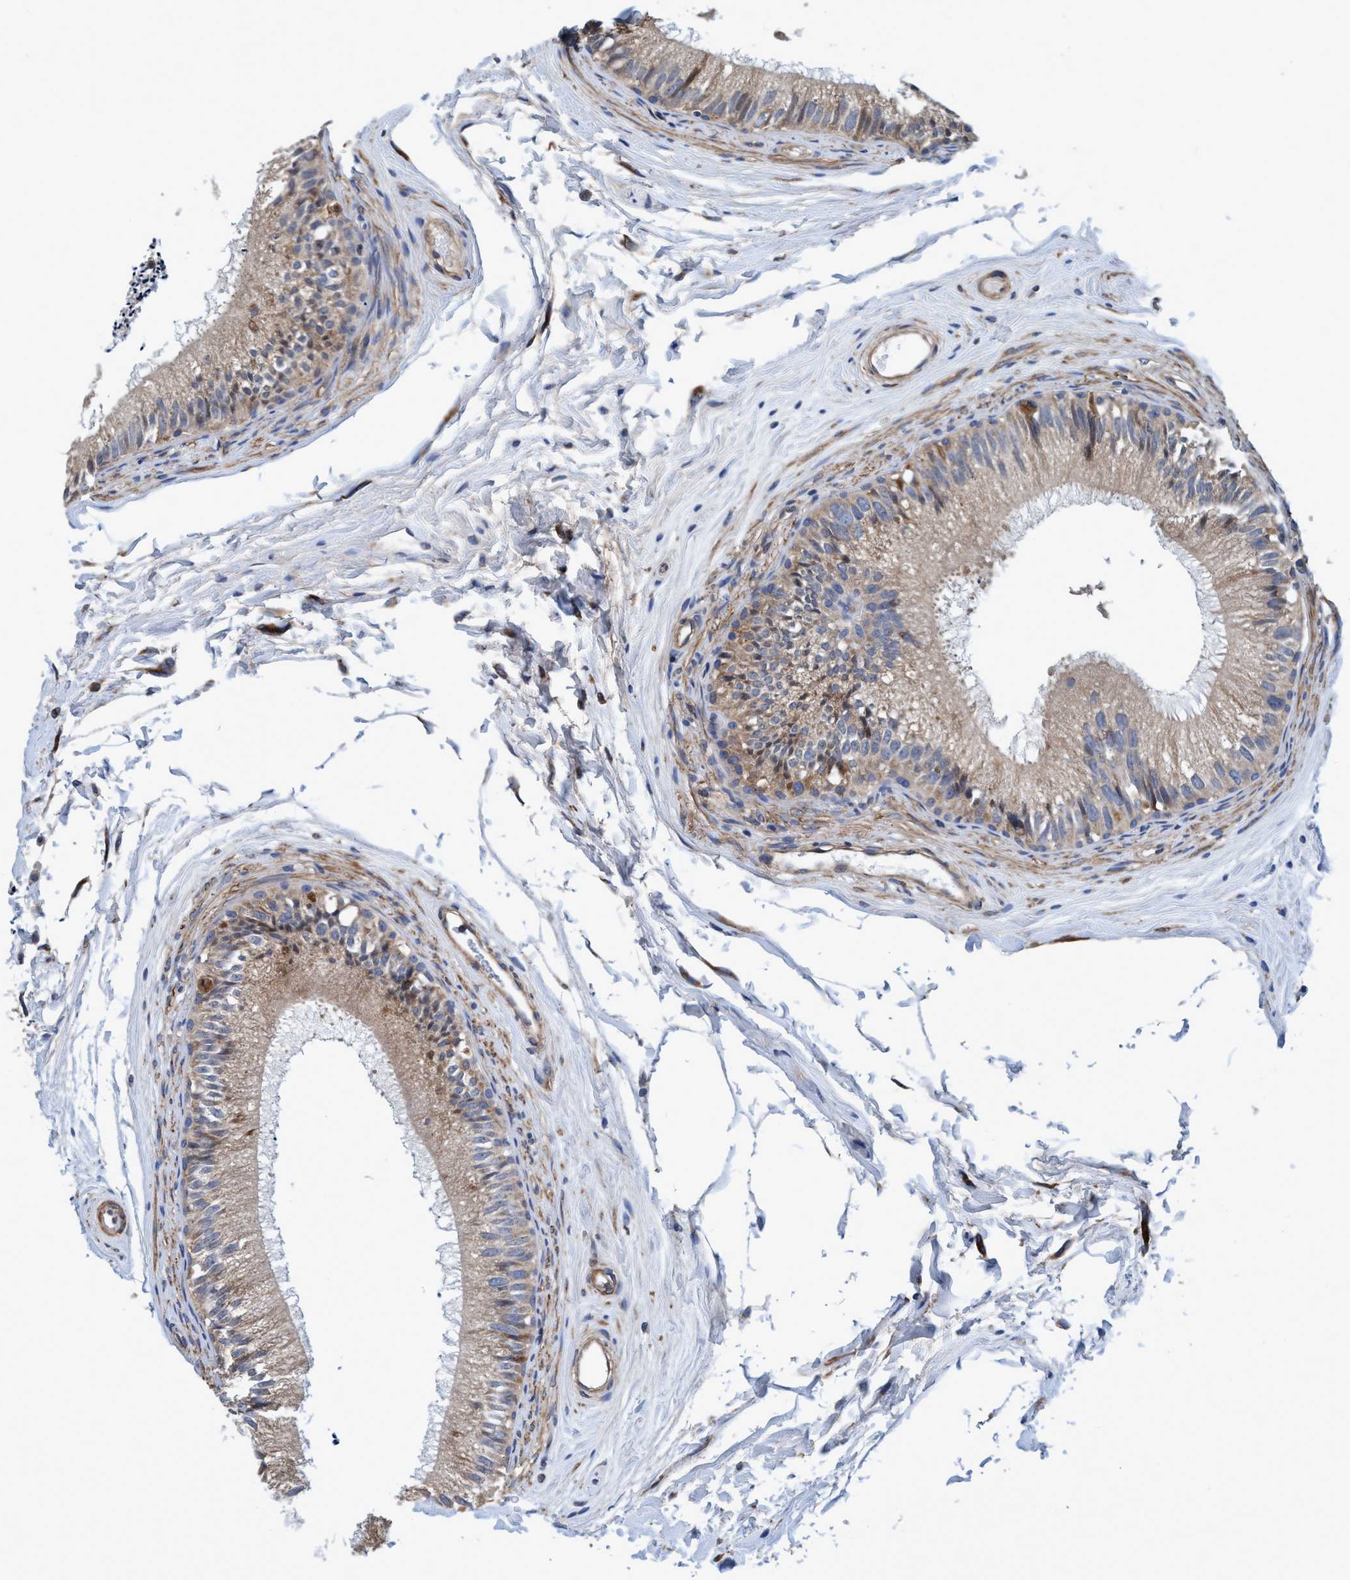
{"staining": {"intensity": "weak", "quantity": "25%-75%", "location": "cytoplasmic/membranous"}, "tissue": "epididymis", "cell_type": "Glandular cells", "image_type": "normal", "snomed": [{"axis": "morphology", "description": "Normal tissue, NOS"}, {"axis": "topography", "description": "Epididymis"}], "caption": "The immunohistochemical stain labels weak cytoplasmic/membranous positivity in glandular cells of benign epididymis.", "gene": "CALCOCO2", "patient": {"sex": "male", "age": 56}}